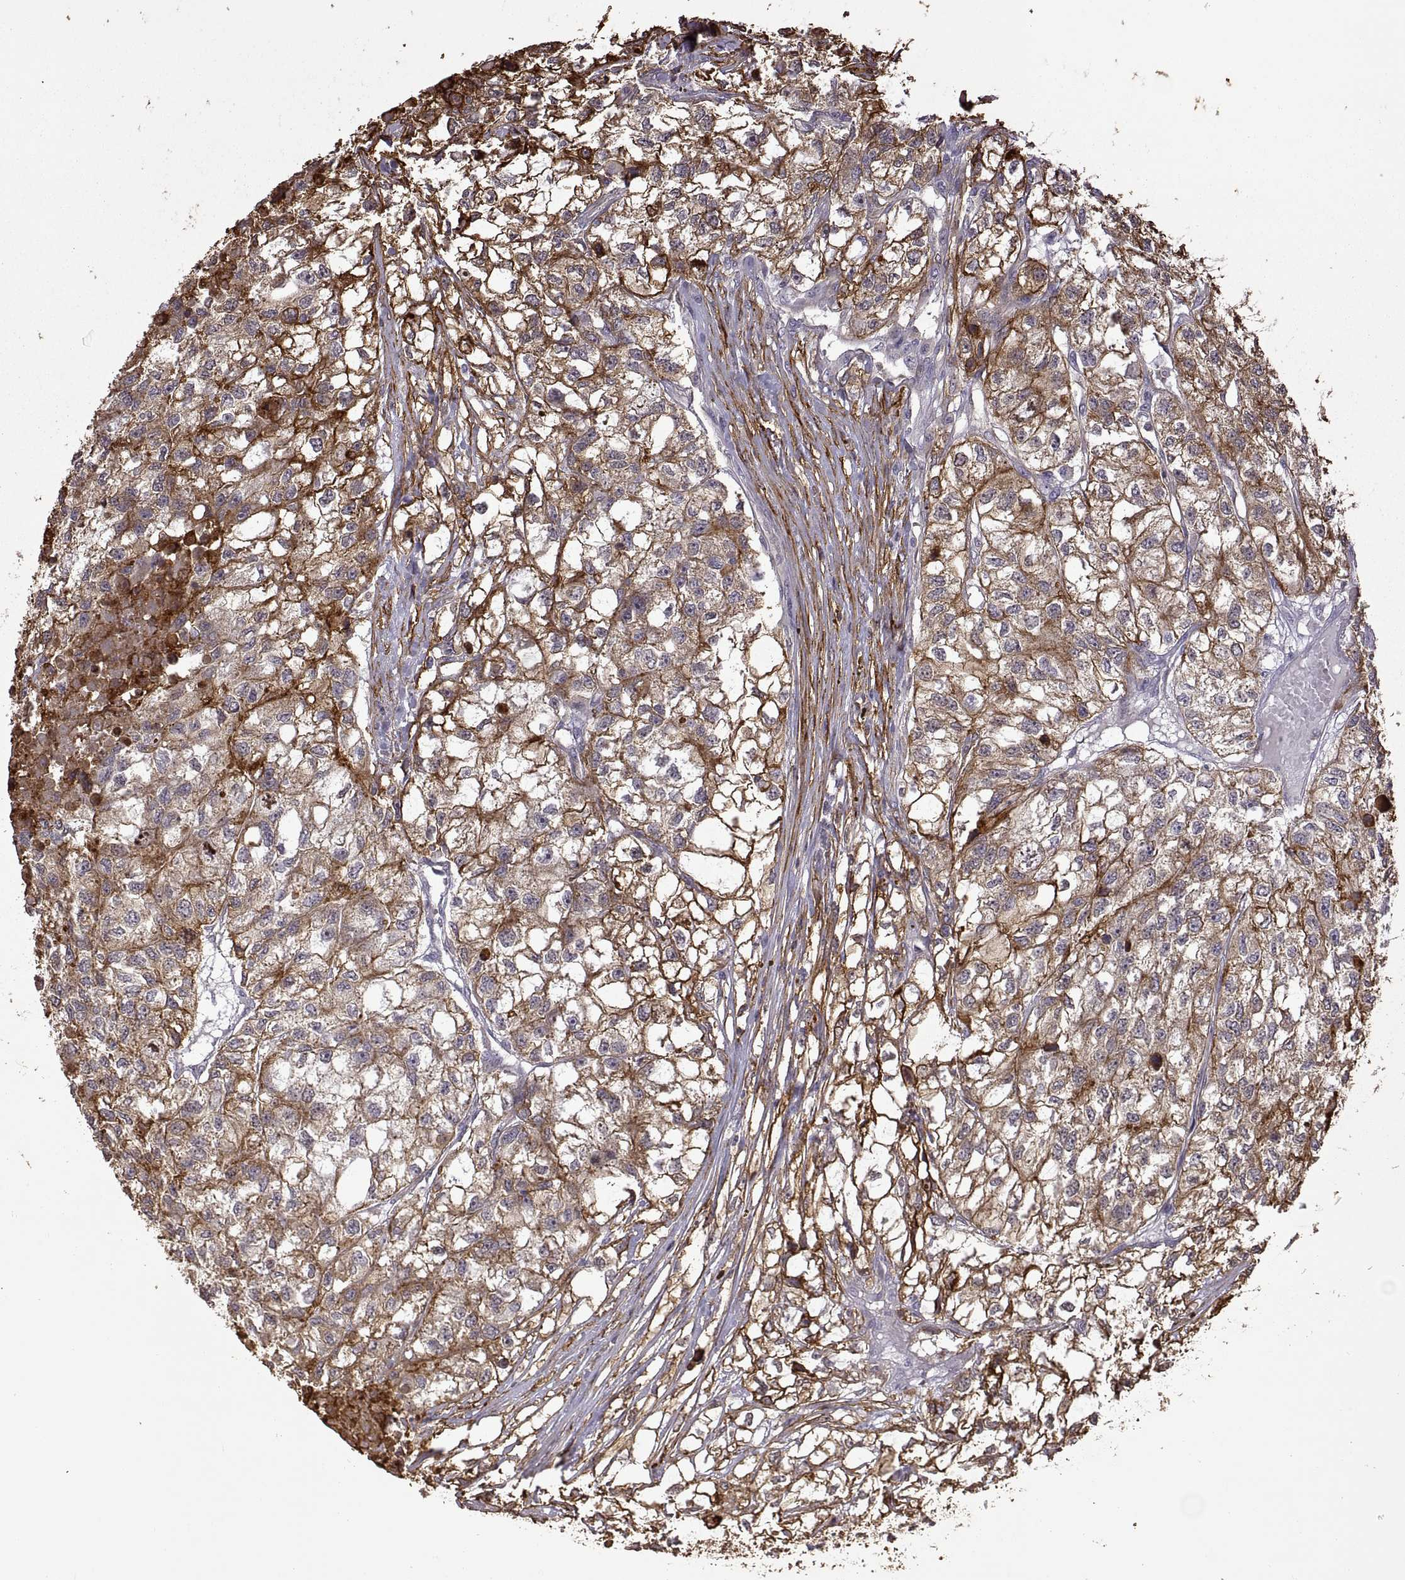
{"staining": {"intensity": "moderate", "quantity": ">75%", "location": "cytoplasmic/membranous"}, "tissue": "renal cancer", "cell_type": "Tumor cells", "image_type": "cancer", "snomed": [{"axis": "morphology", "description": "Adenocarcinoma, NOS"}, {"axis": "topography", "description": "Kidney"}], "caption": "Immunohistochemistry (IHC) histopathology image of neoplastic tissue: human renal cancer (adenocarcinoma) stained using immunohistochemistry demonstrates medium levels of moderate protein expression localized specifically in the cytoplasmic/membranous of tumor cells, appearing as a cytoplasmic/membranous brown color.", "gene": "S100A10", "patient": {"sex": "male", "age": 56}}